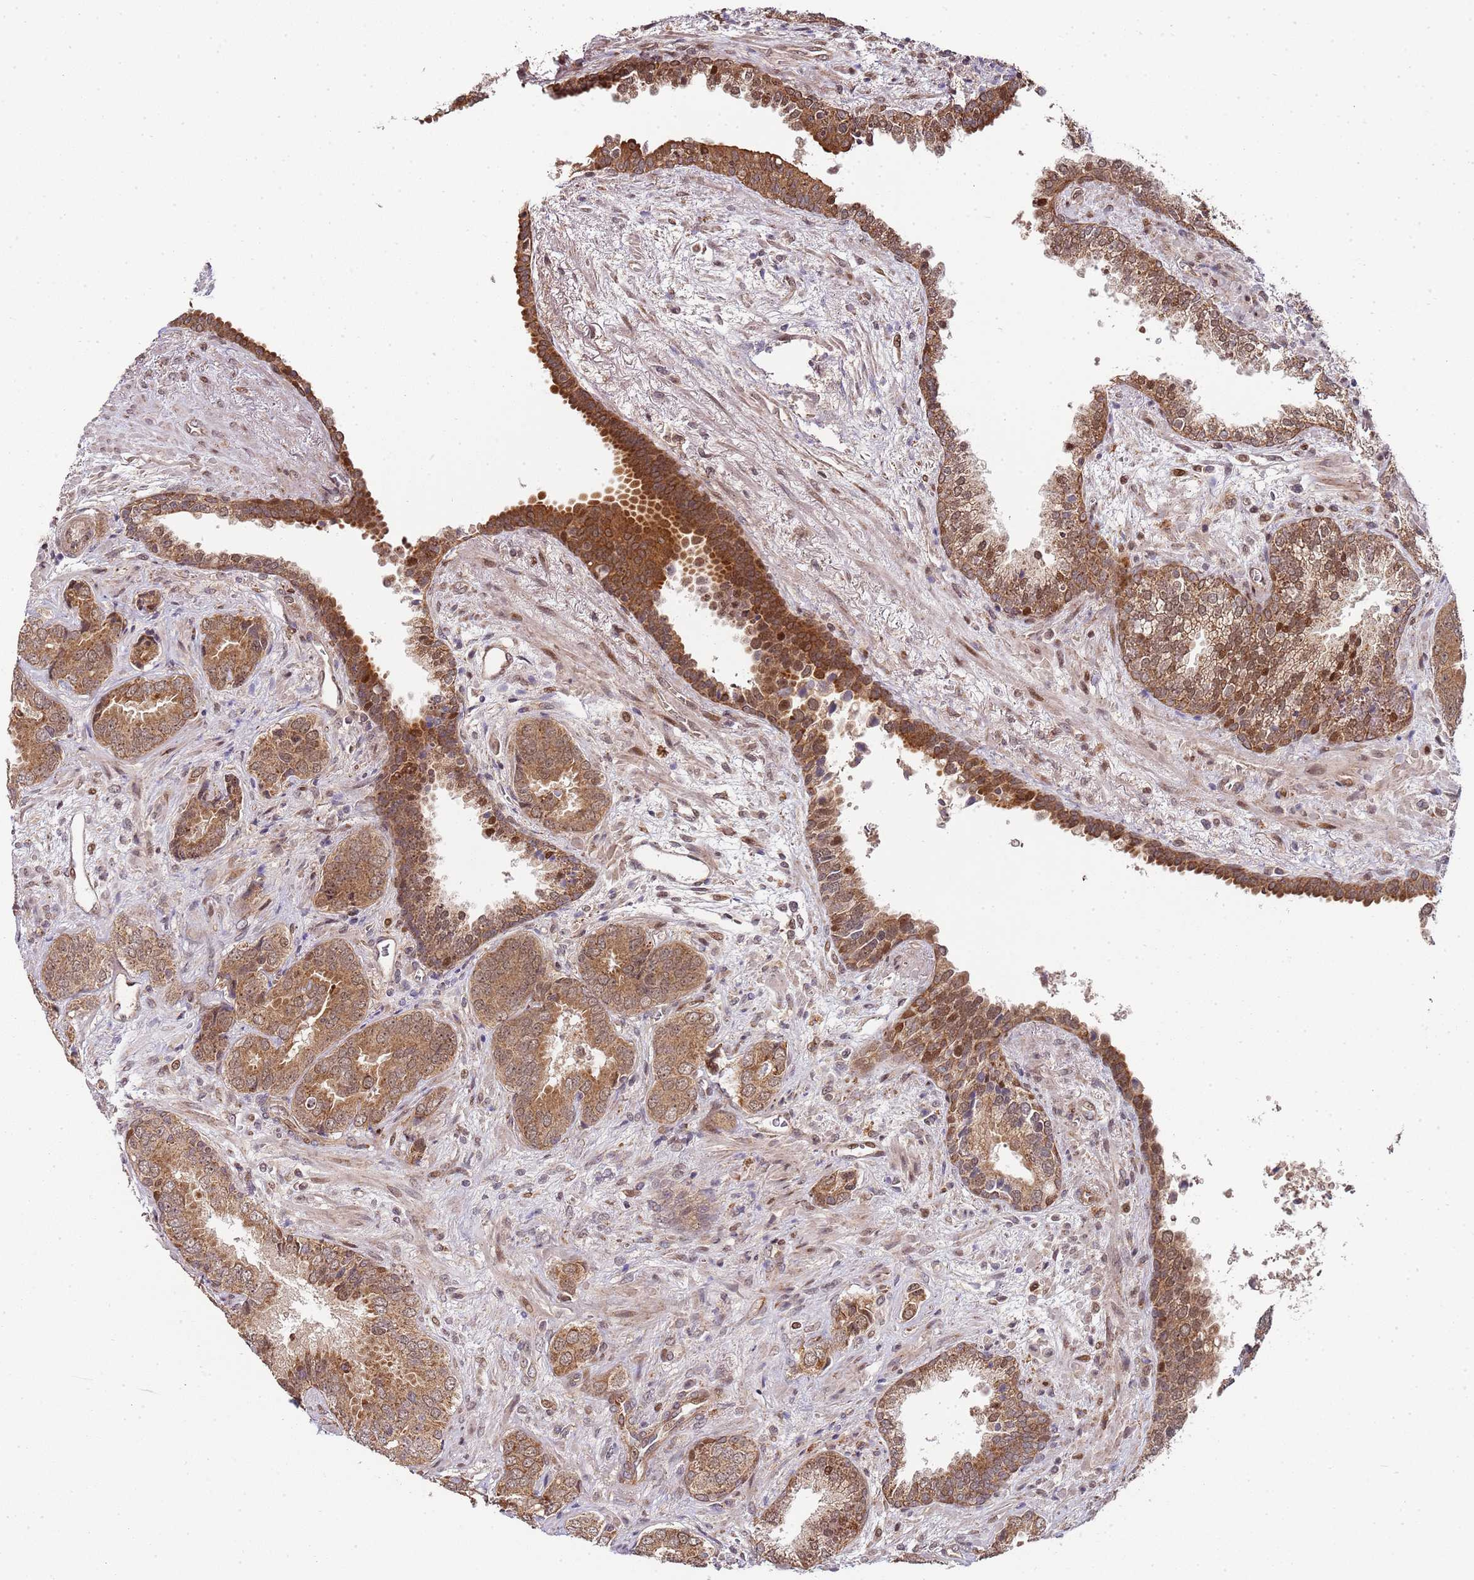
{"staining": {"intensity": "moderate", "quantity": ">75%", "location": "cytoplasmic/membranous"}, "tissue": "prostate cancer", "cell_type": "Tumor cells", "image_type": "cancer", "snomed": [{"axis": "morphology", "description": "Adenocarcinoma, High grade"}, {"axis": "topography", "description": "Prostate"}], "caption": "Prostate cancer (high-grade adenocarcinoma) was stained to show a protein in brown. There is medium levels of moderate cytoplasmic/membranous positivity in approximately >75% of tumor cells. (DAB IHC with brightfield microscopy, high magnification).", "gene": "EDC3", "patient": {"sex": "male", "age": 71}}